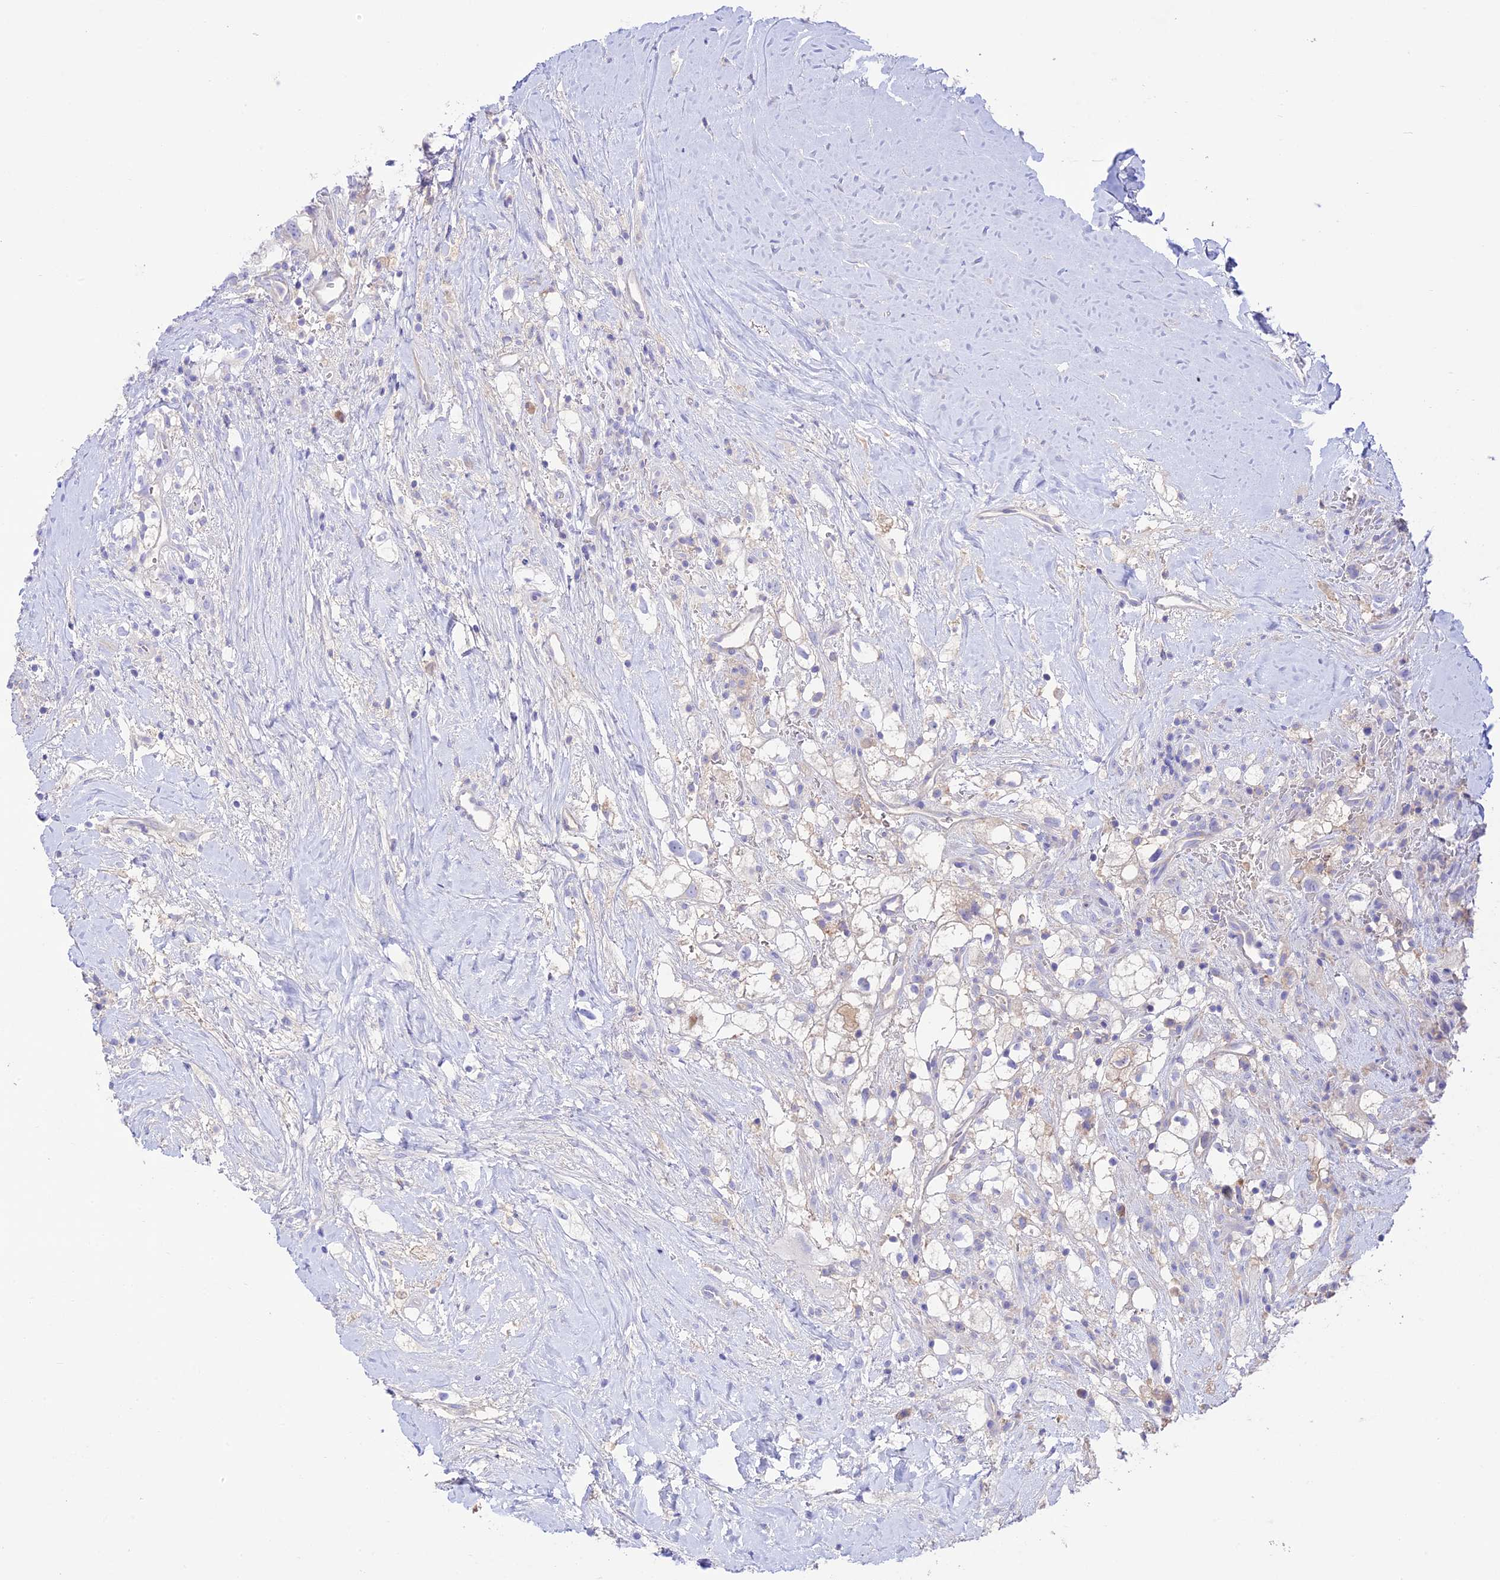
{"staining": {"intensity": "negative", "quantity": "none", "location": "none"}, "tissue": "renal cancer", "cell_type": "Tumor cells", "image_type": "cancer", "snomed": [{"axis": "morphology", "description": "Adenocarcinoma, NOS"}, {"axis": "topography", "description": "Kidney"}], "caption": "Tumor cells show no significant expression in renal adenocarcinoma.", "gene": "NLRP9", "patient": {"sex": "male", "age": 59}}